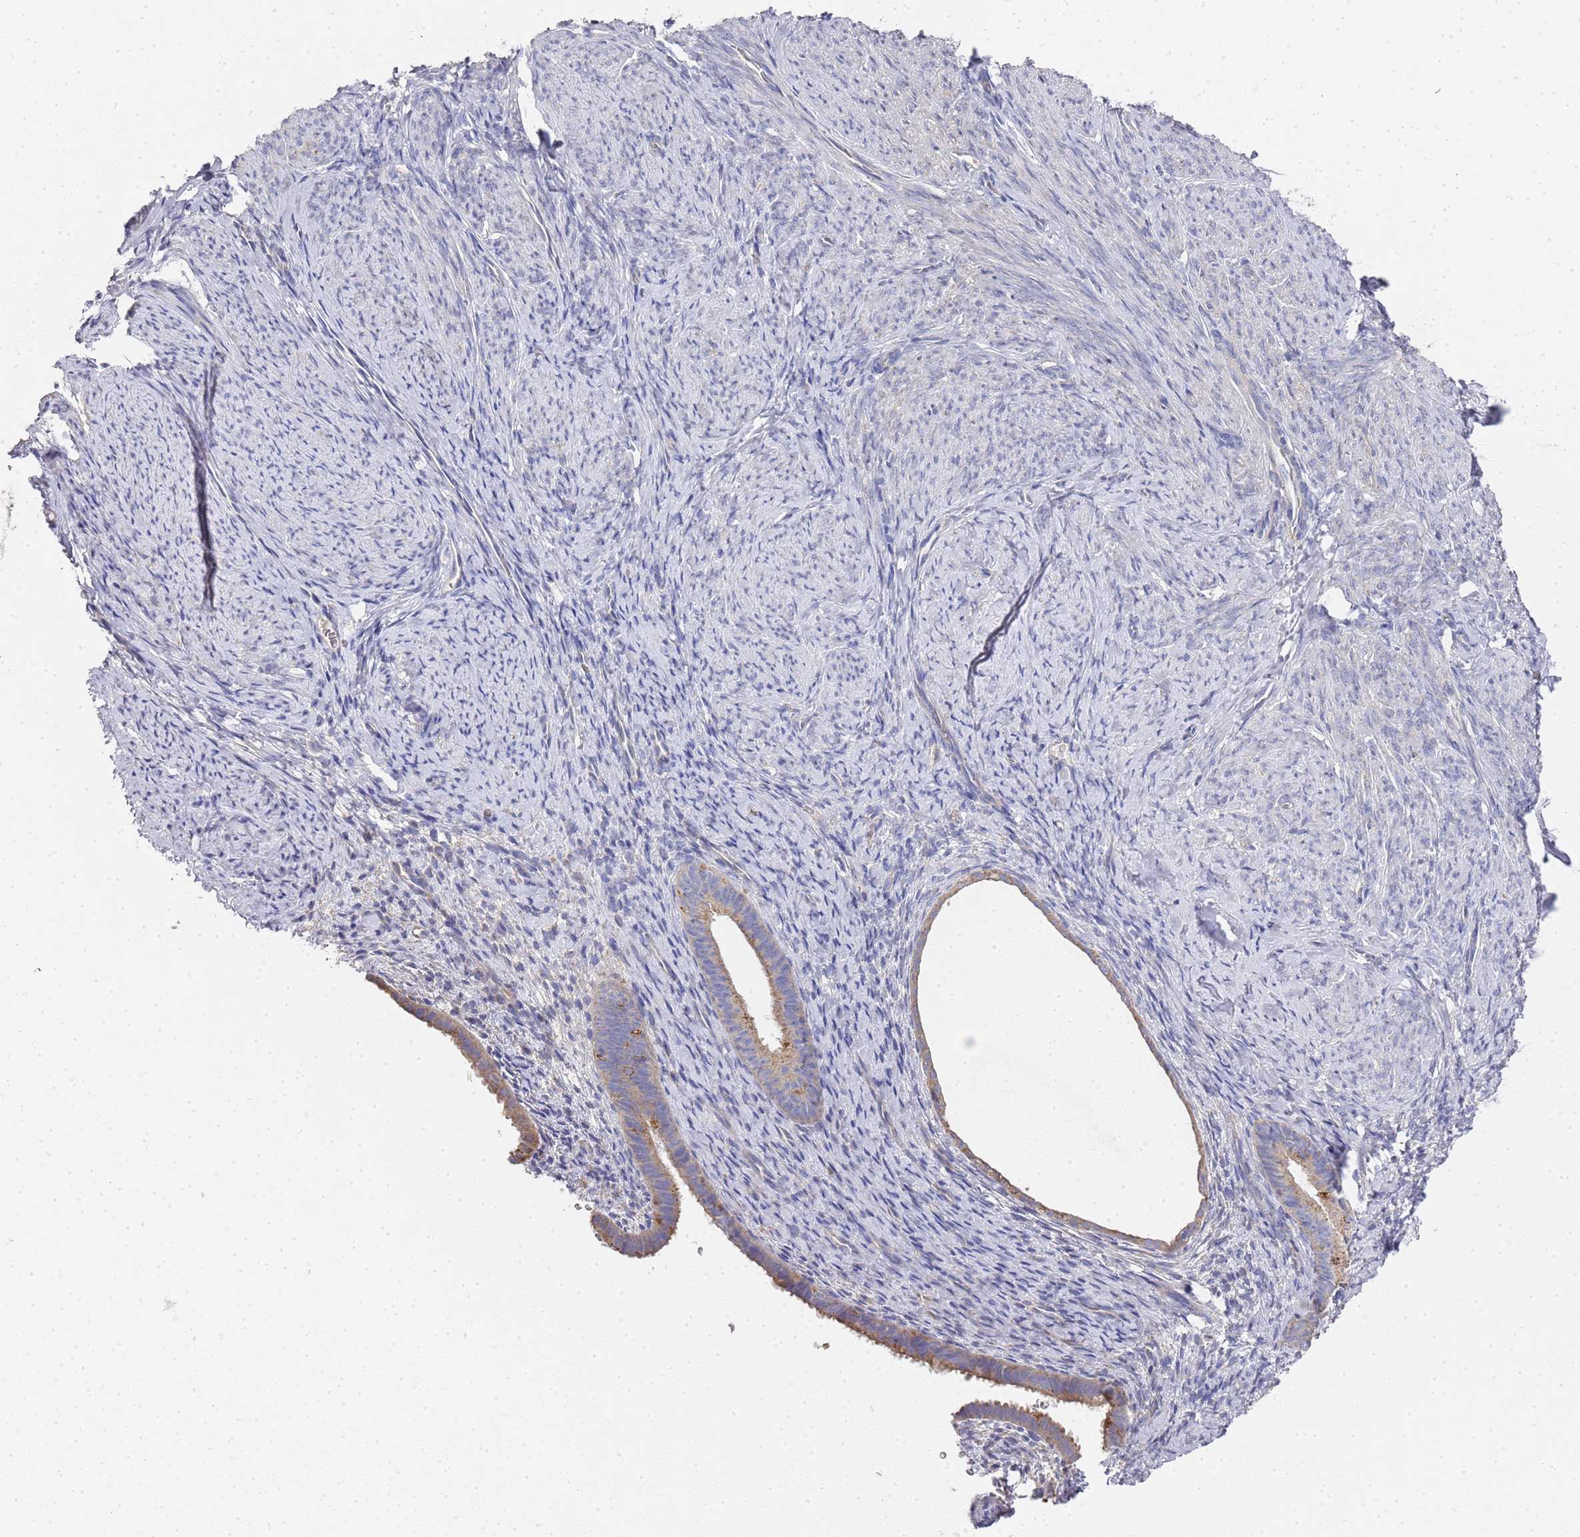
{"staining": {"intensity": "negative", "quantity": "none", "location": "none"}, "tissue": "endometrium", "cell_type": "Cells in endometrial stroma", "image_type": "normal", "snomed": [{"axis": "morphology", "description": "Normal tissue, NOS"}, {"axis": "topography", "description": "Endometrium"}], "caption": "IHC histopathology image of normal endometrium stained for a protein (brown), which shows no staining in cells in endometrial stroma. (Stains: DAB (3,3'-diaminobenzidine) IHC with hematoxylin counter stain, Microscopy: brightfield microscopy at high magnification).", "gene": "NPEPPS", "patient": {"sex": "female", "age": 65}}